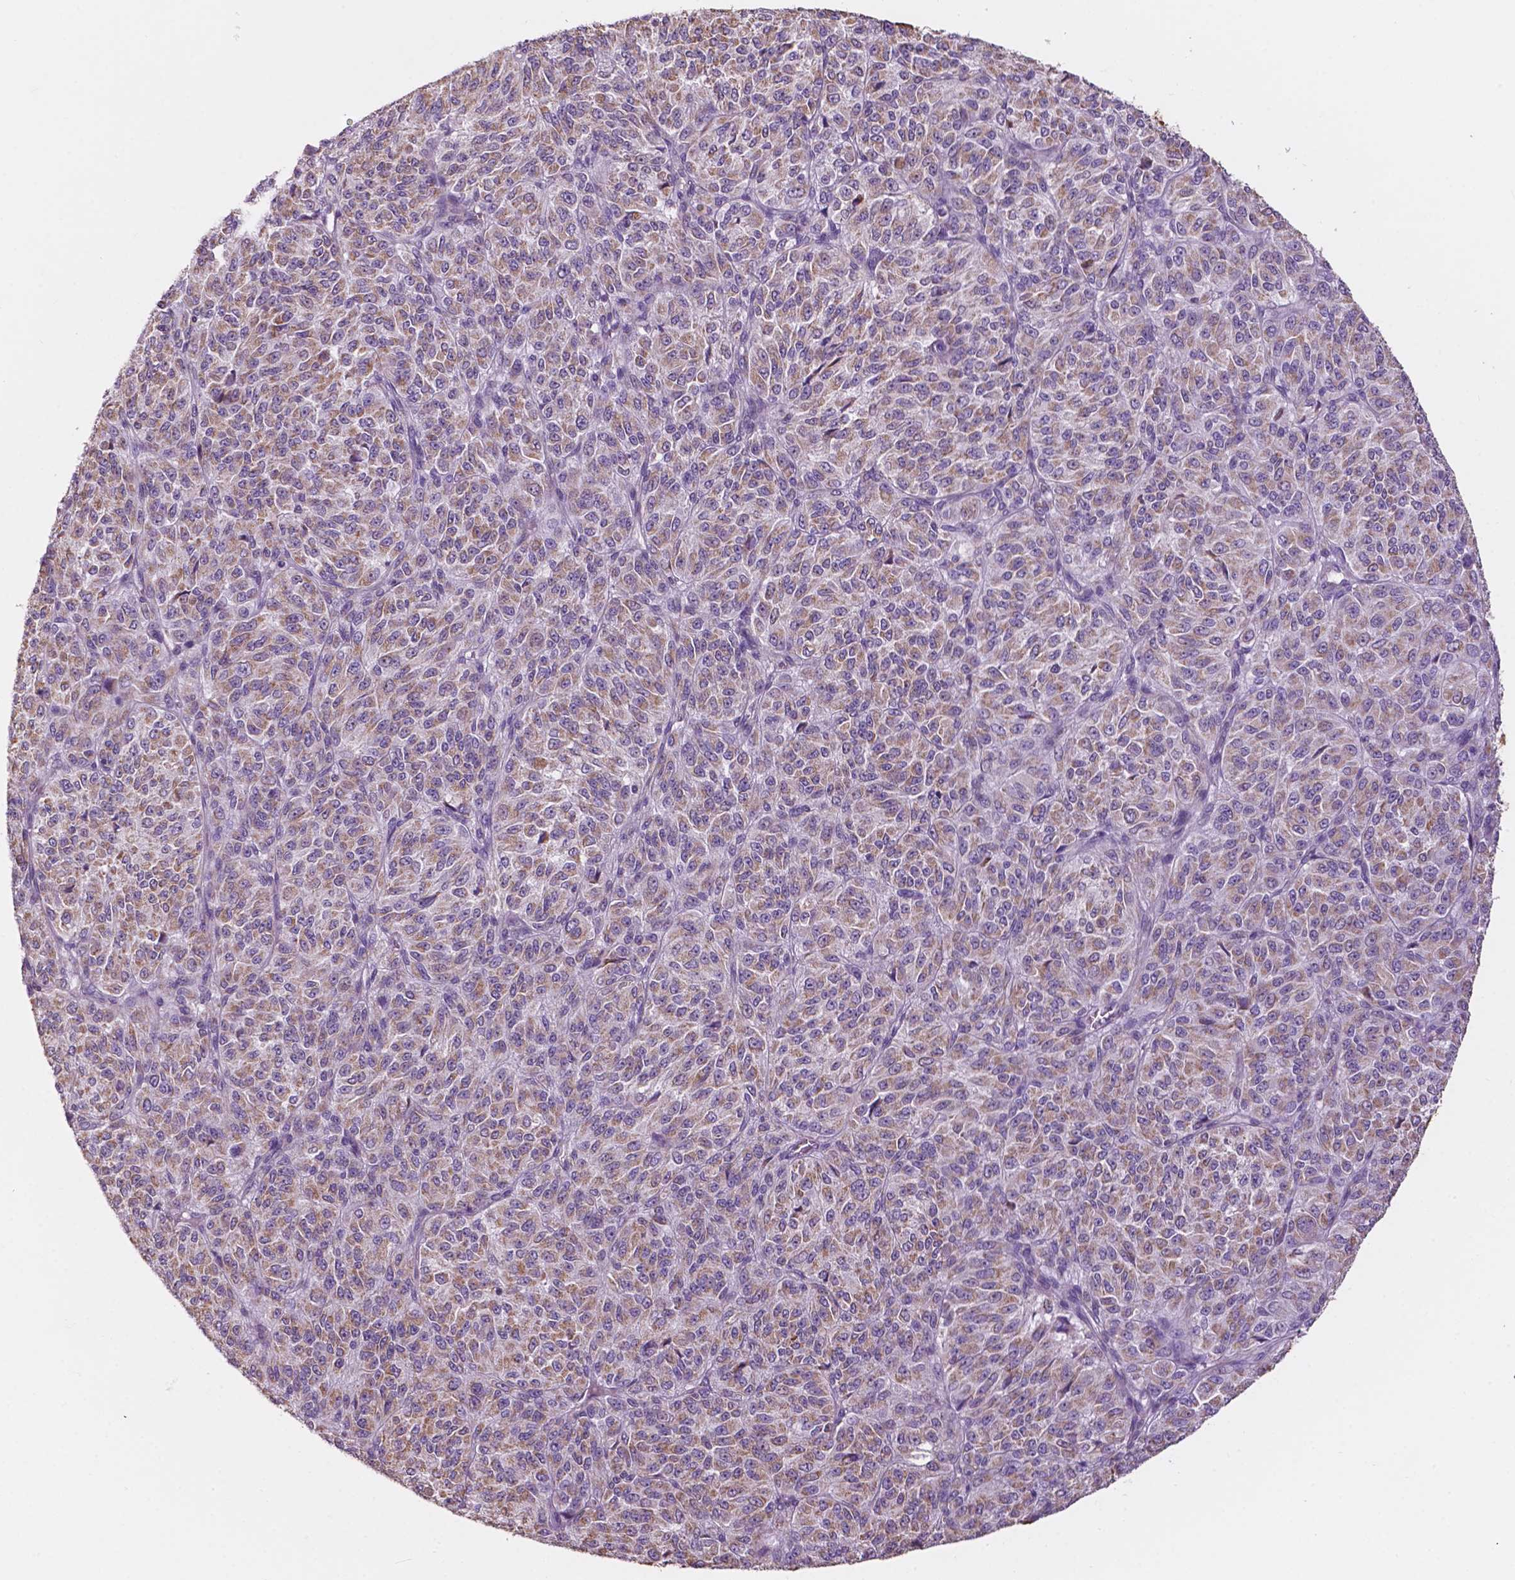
{"staining": {"intensity": "weak", "quantity": ">75%", "location": "cytoplasmic/membranous"}, "tissue": "melanoma", "cell_type": "Tumor cells", "image_type": "cancer", "snomed": [{"axis": "morphology", "description": "Malignant melanoma, Metastatic site"}, {"axis": "topography", "description": "Brain"}], "caption": "Melanoma stained for a protein reveals weak cytoplasmic/membranous positivity in tumor cells. The staining was performed using DAB to visualize the protein expression in brown, while the nuclei were stained in blue with hematoxylin (Magnification: 20x).", "gene": "NDUFS1", "patient": {"sex": "female", "age": 56}}